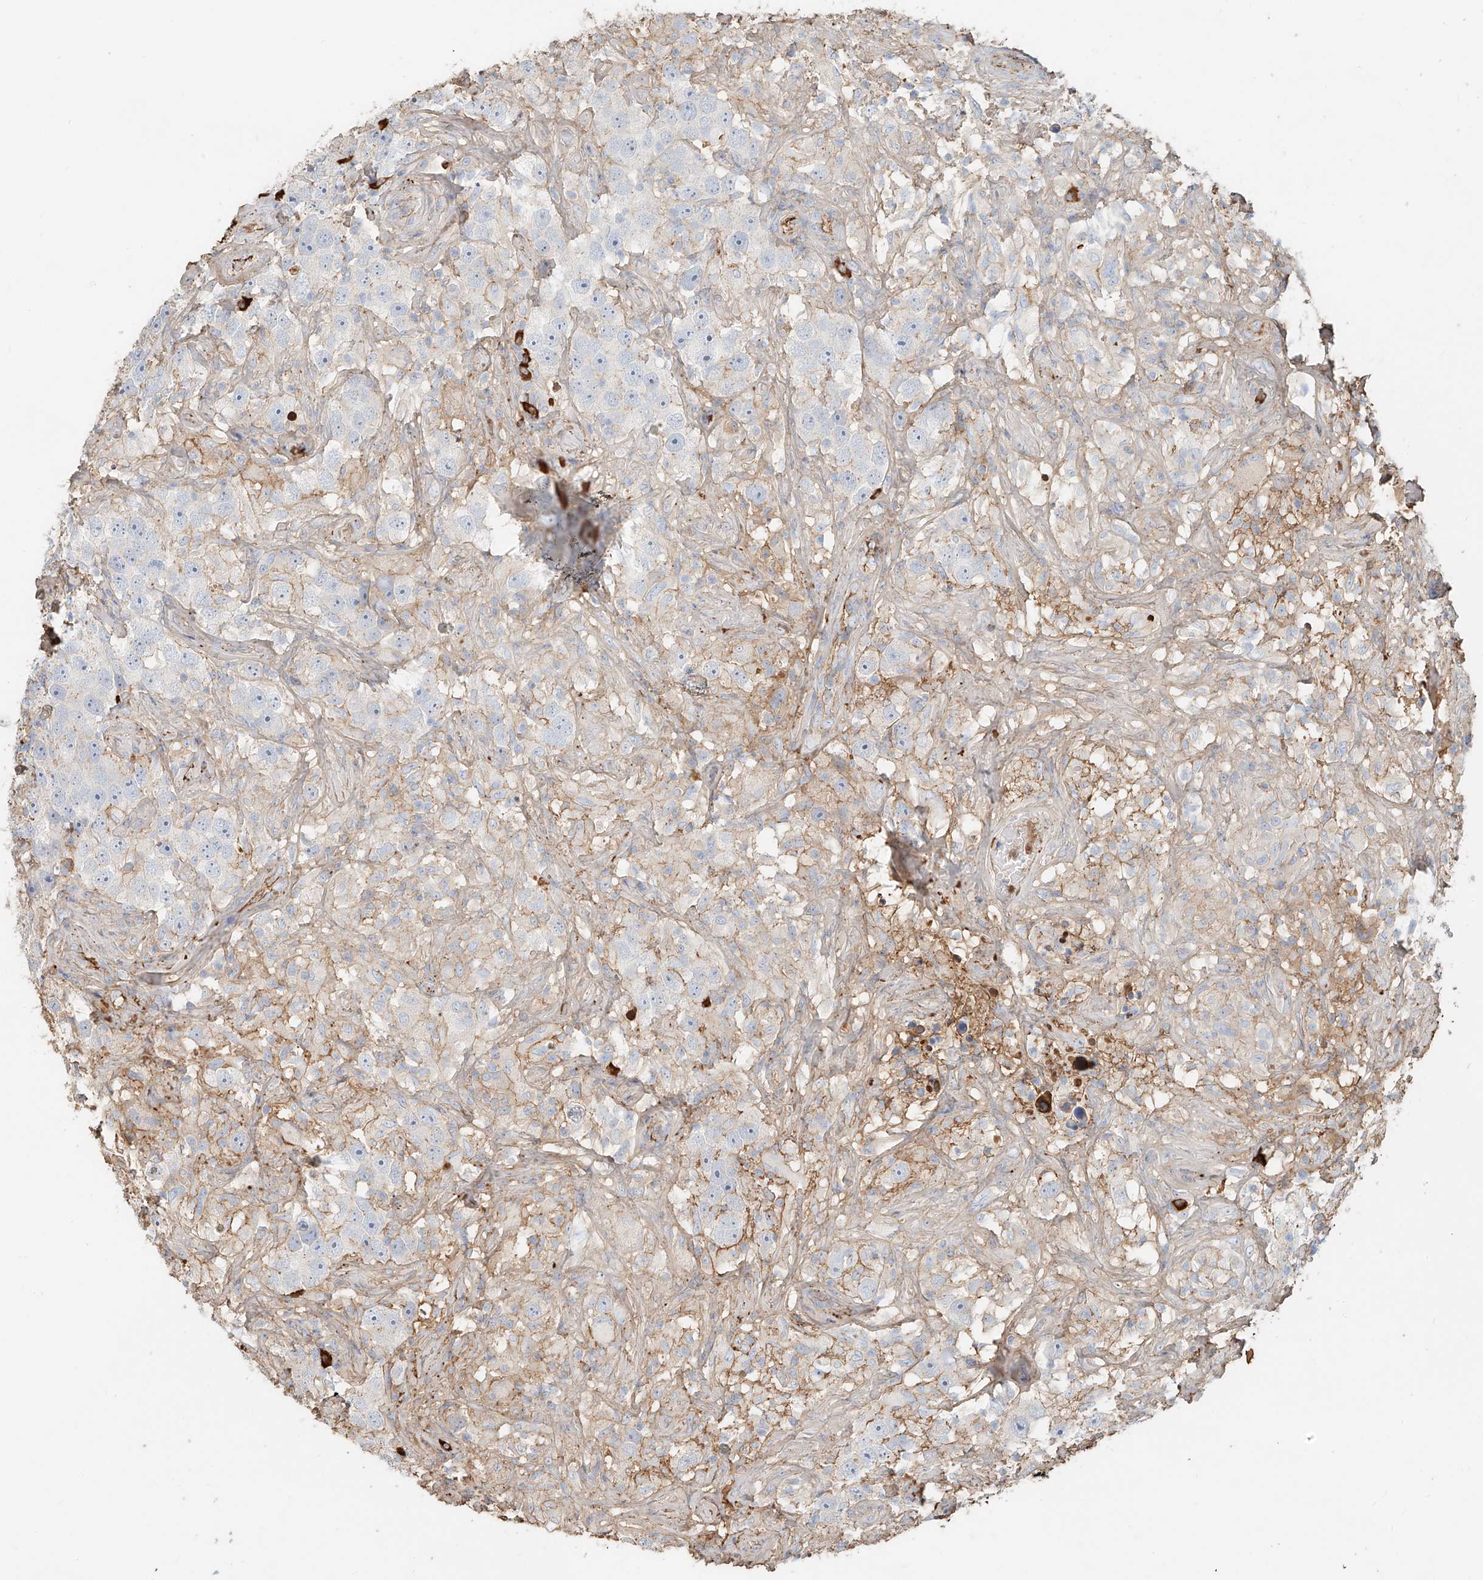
{"staining": {"intensity": "negative", "quantity": "none", "location": "none"}, "tissue": "testis cancer", "cell_type": "Tumor cells", "image_type": "cancer", "snomed": [{"axis": "morphology", "description": "Seminoma, NOS"}, {"axis": "topography", "description": "Testis"}], "caption": "An immunohistochemistry (IHC) photomicrograph of testis cancer (seminoma) is shown. There is no staining in tumor cells of testis cancer (seminoma).", "gene": "ZFP30", "patient": {"sex": "male", "age": 49}}